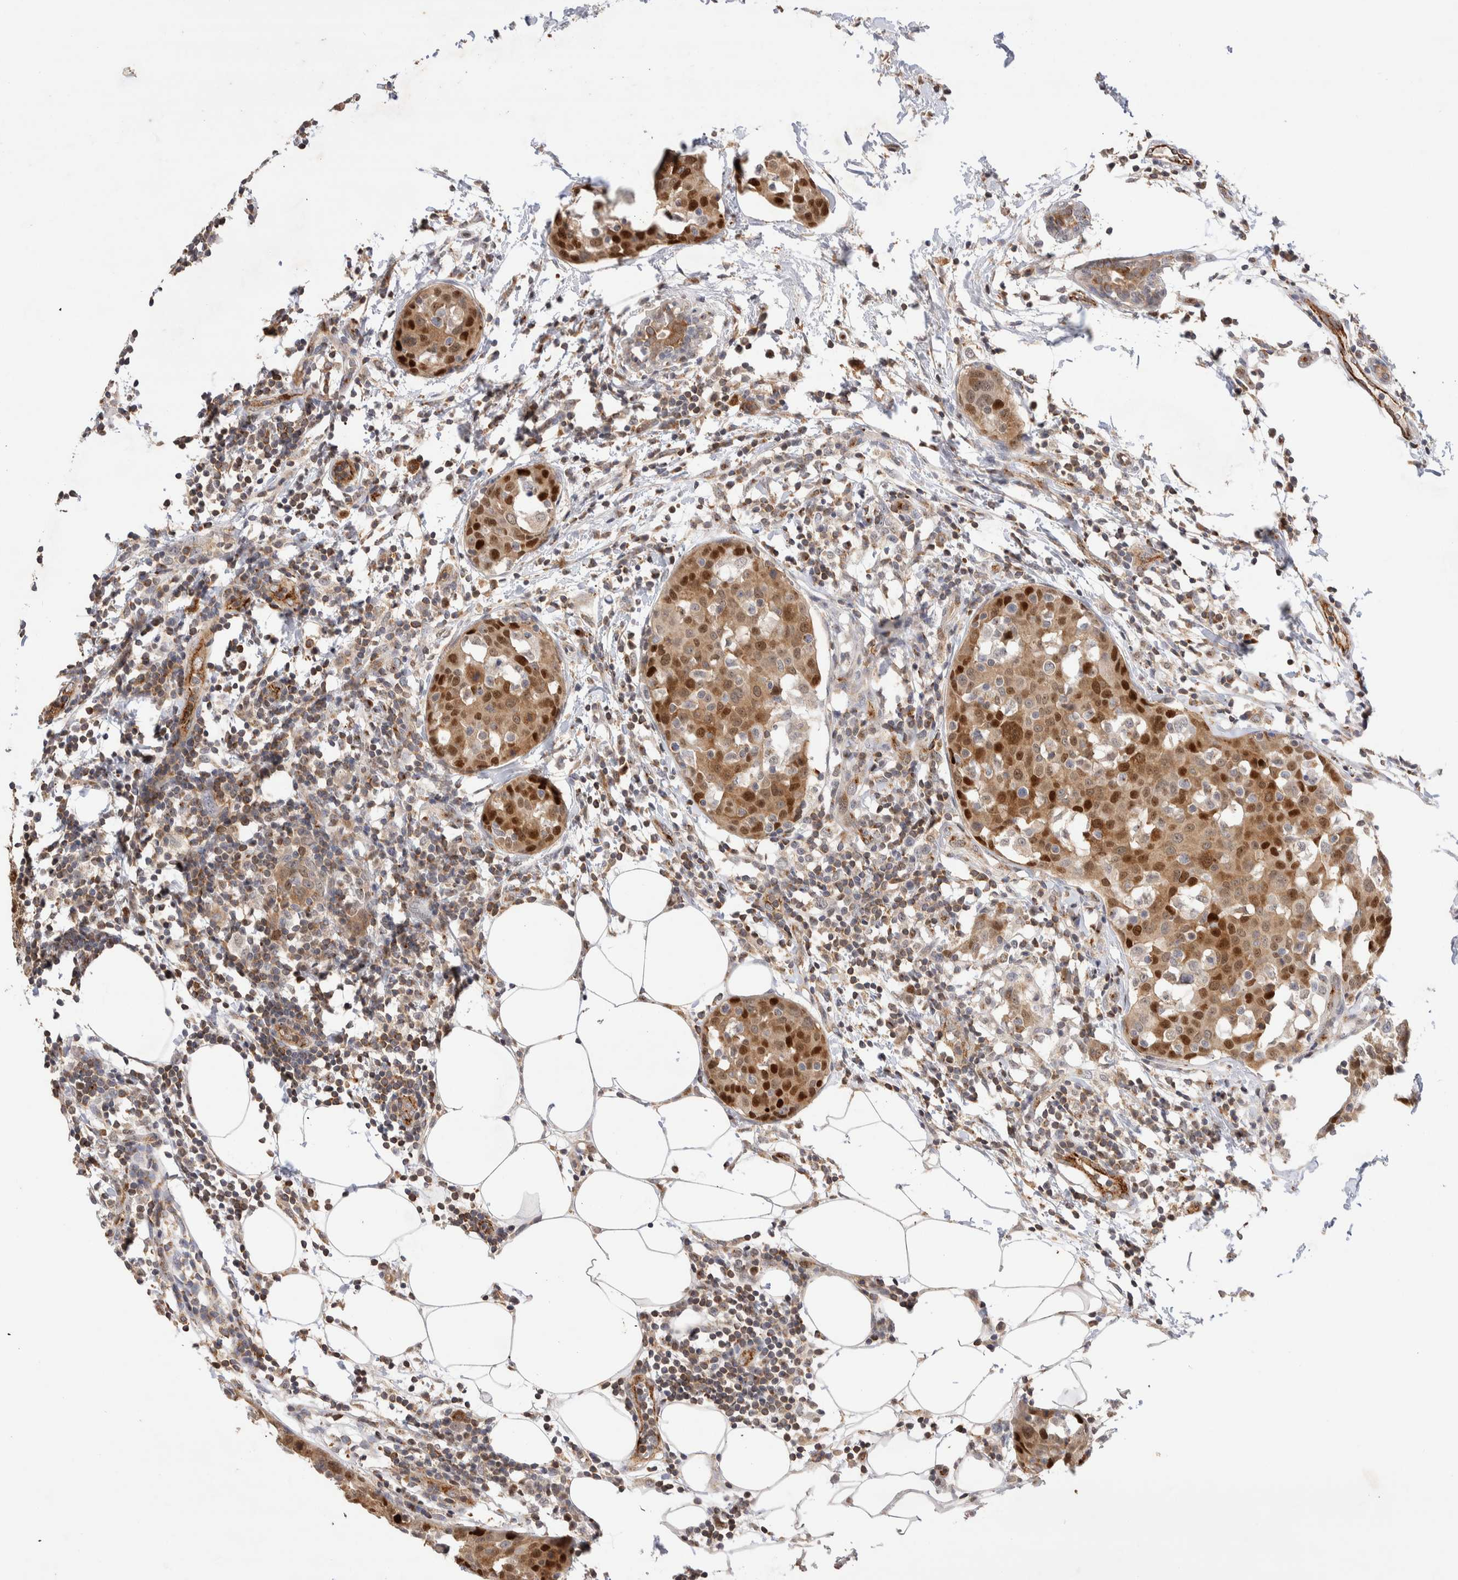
{"staining": {"intensity": "strong", "quantity": ">75%", "location": "cytoplasmic/membranous,nuclear"}, "tissue": "breast cancer", "cell_type": "Tumor cells", "image_type": "cancer", "snomed": [{"axis": "morphology", "description": "Normal tissue, NOS"}, {"axis": "morphology", "description": "Duct carcinoma"}, {"axis": "topography", "description": "Breast"}], "caption": "Infiltrating ductal carcinoma (breast) stained with DAB immunohistochemistry (IHC) shows high levels of strong cytoplasmic/membranous and nuclear expression in approximately >75% of tumor cells. The protein is shown in brown color, while the nuclei are stained blue.", "gene": "NSMAF", "patient": {"sex": "female", "age": 37}}